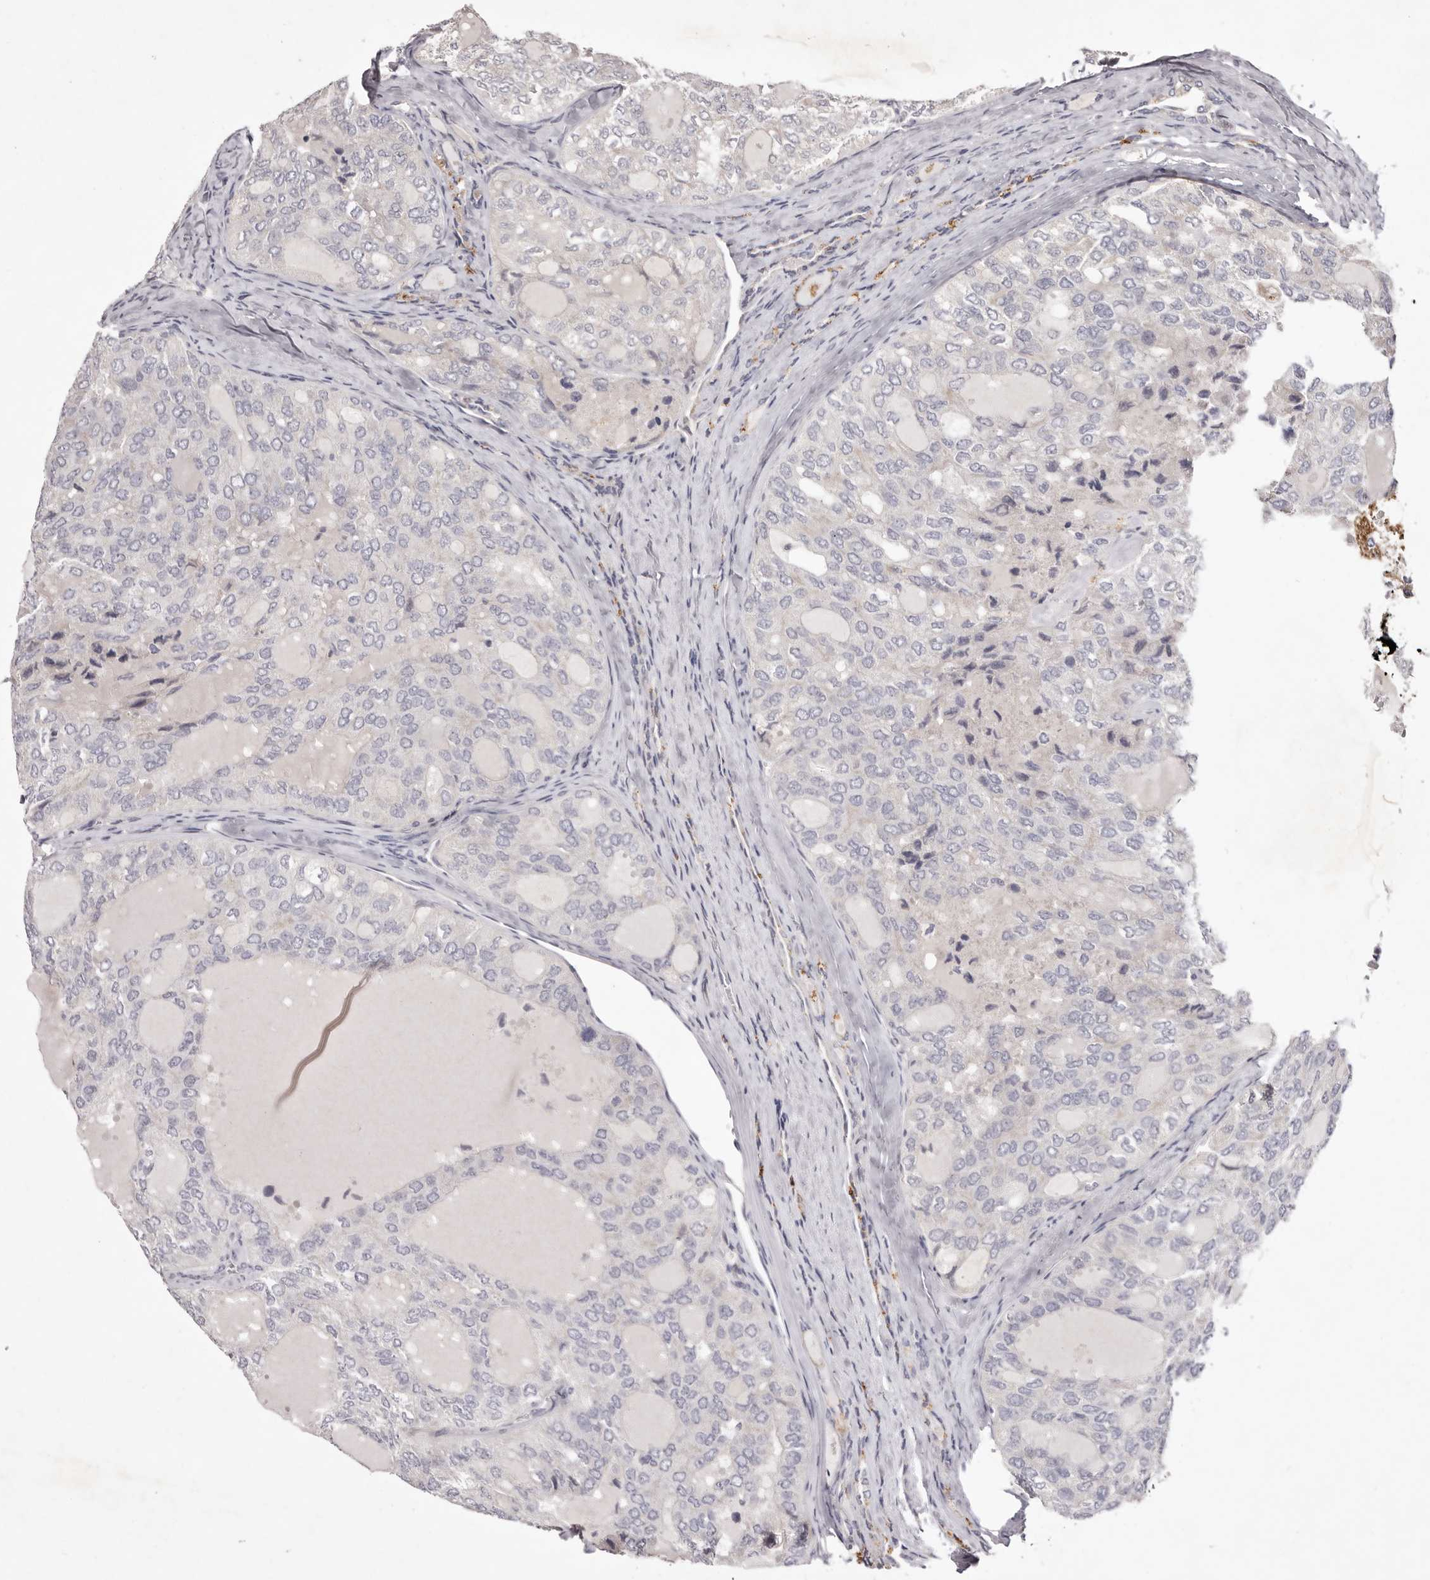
{"staining": {"intensity": "negative", "quantity": "none", "location": "none"}, "tissue": "thyroid cancer", "cell_type": "Tumor cells", "image_type": "cancer", "snomed": [{"axis": "morphology", "description": "Follicular adenoma carcinoma, NOS"}, {"axis": "topography", "description": "Thyroid gland"}], "caption": "A high-resolution image shows immunohistochemistry (IHC) staining of thyroid follicular adenoma carcinoma, which reveals no significant staining in tumor cells.", "gene": "GARNL3", "patient": {"sex": "male", "age": 75}}